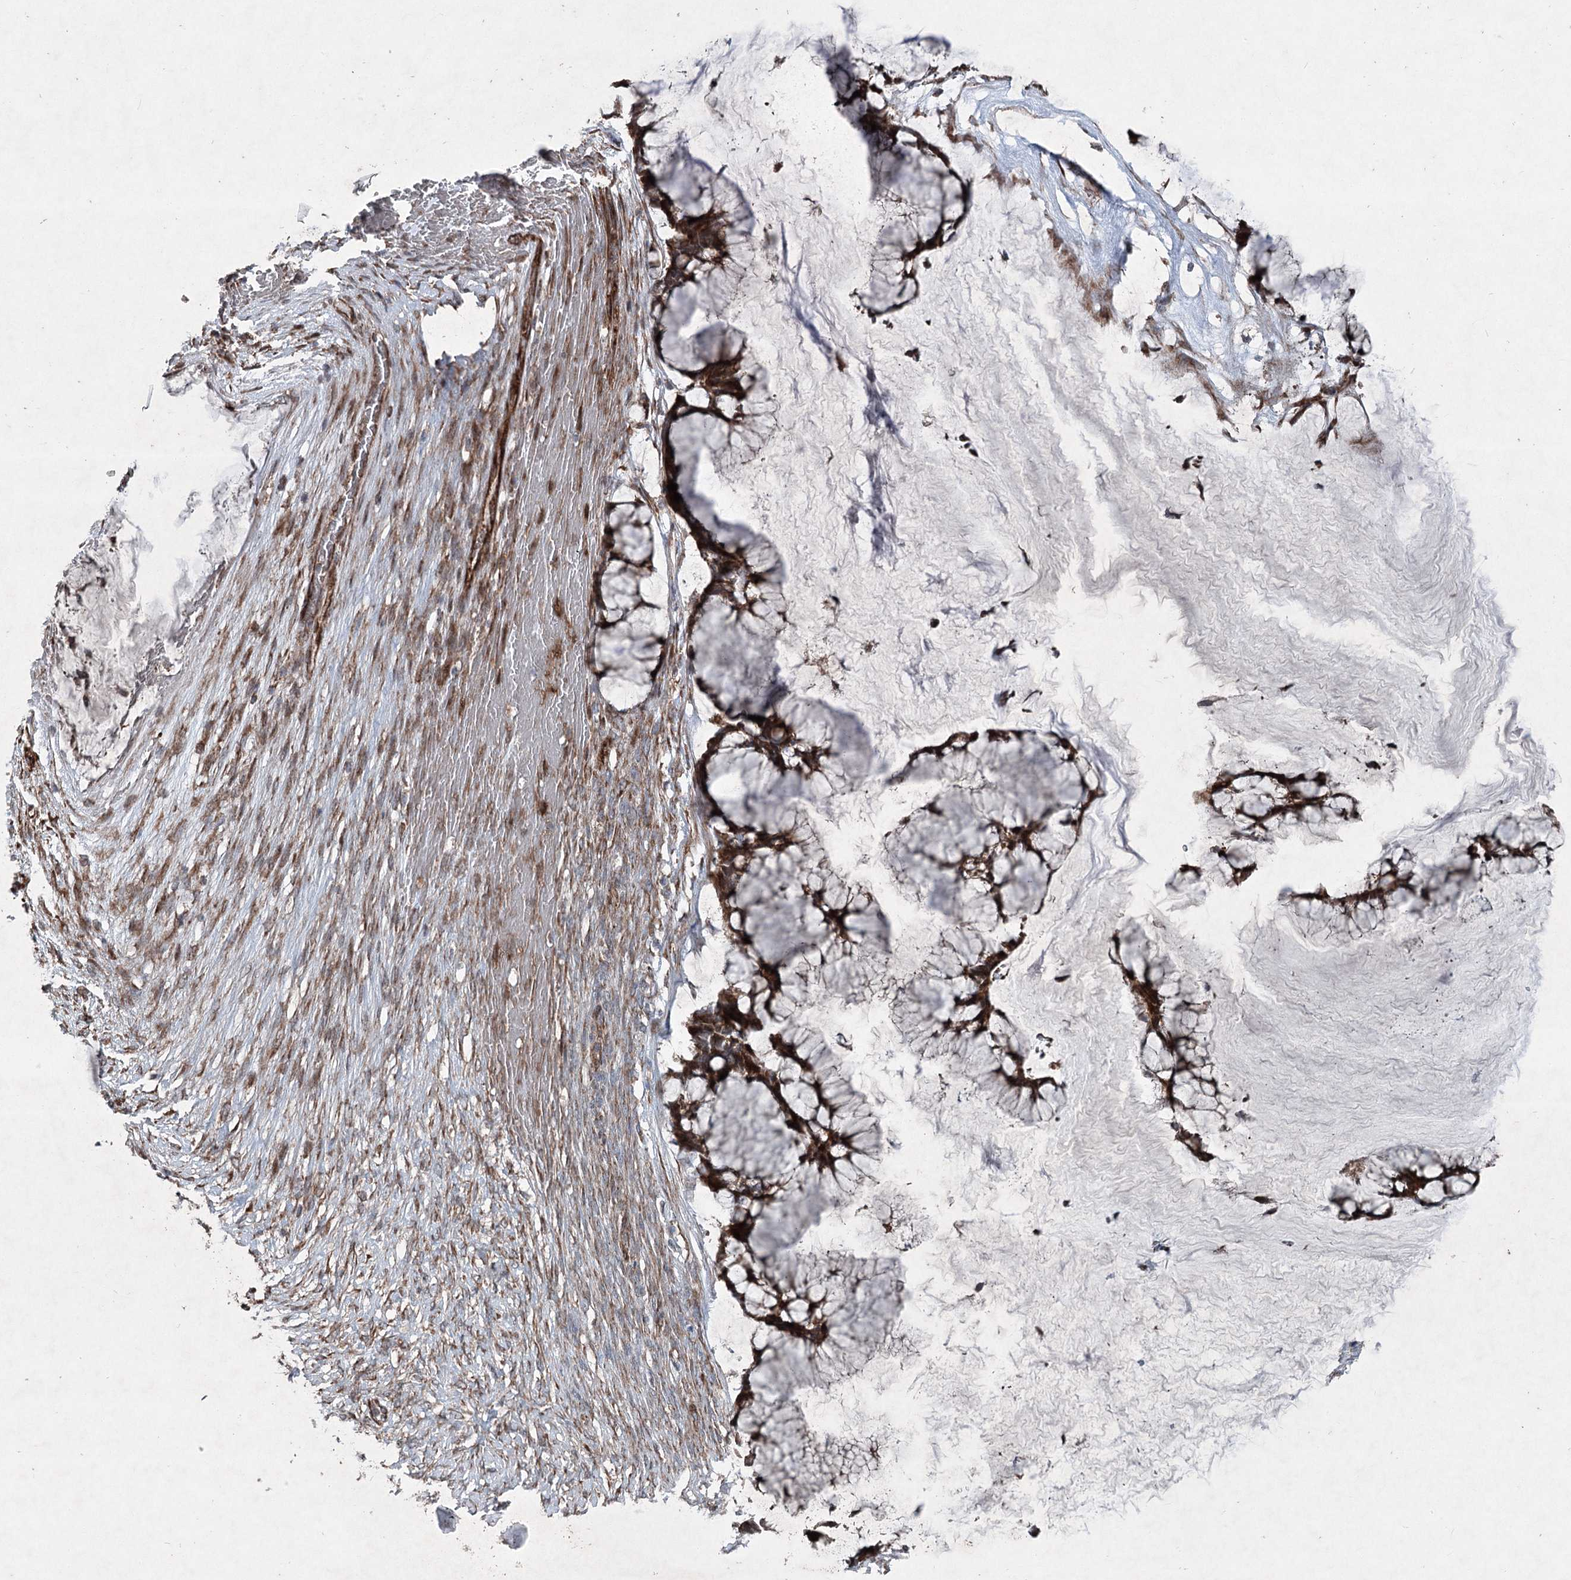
{"staining": {"intensity": "strong", "quantity": ">75%", "location": "cytoplasmic/membranous"}, "tissue": "ovarian cancer", "cell_type": "Tumor cells", "image_type": "cancer", "snomed": [{"axis": "morphology", "description": "Cystadenocarcinoma, mucinous, NOS"}, {"axis": "topography", "description": "Ovary"}], "caption": "Immunohistochemical staining of ovarian mucinous cystadenocarcinoma demonstrates strong cytoplasmic/membranous protein staining in about >75% of tumor cells.", "gene": "SERINC5", "patient": {"sex": "female", "age": 42}}